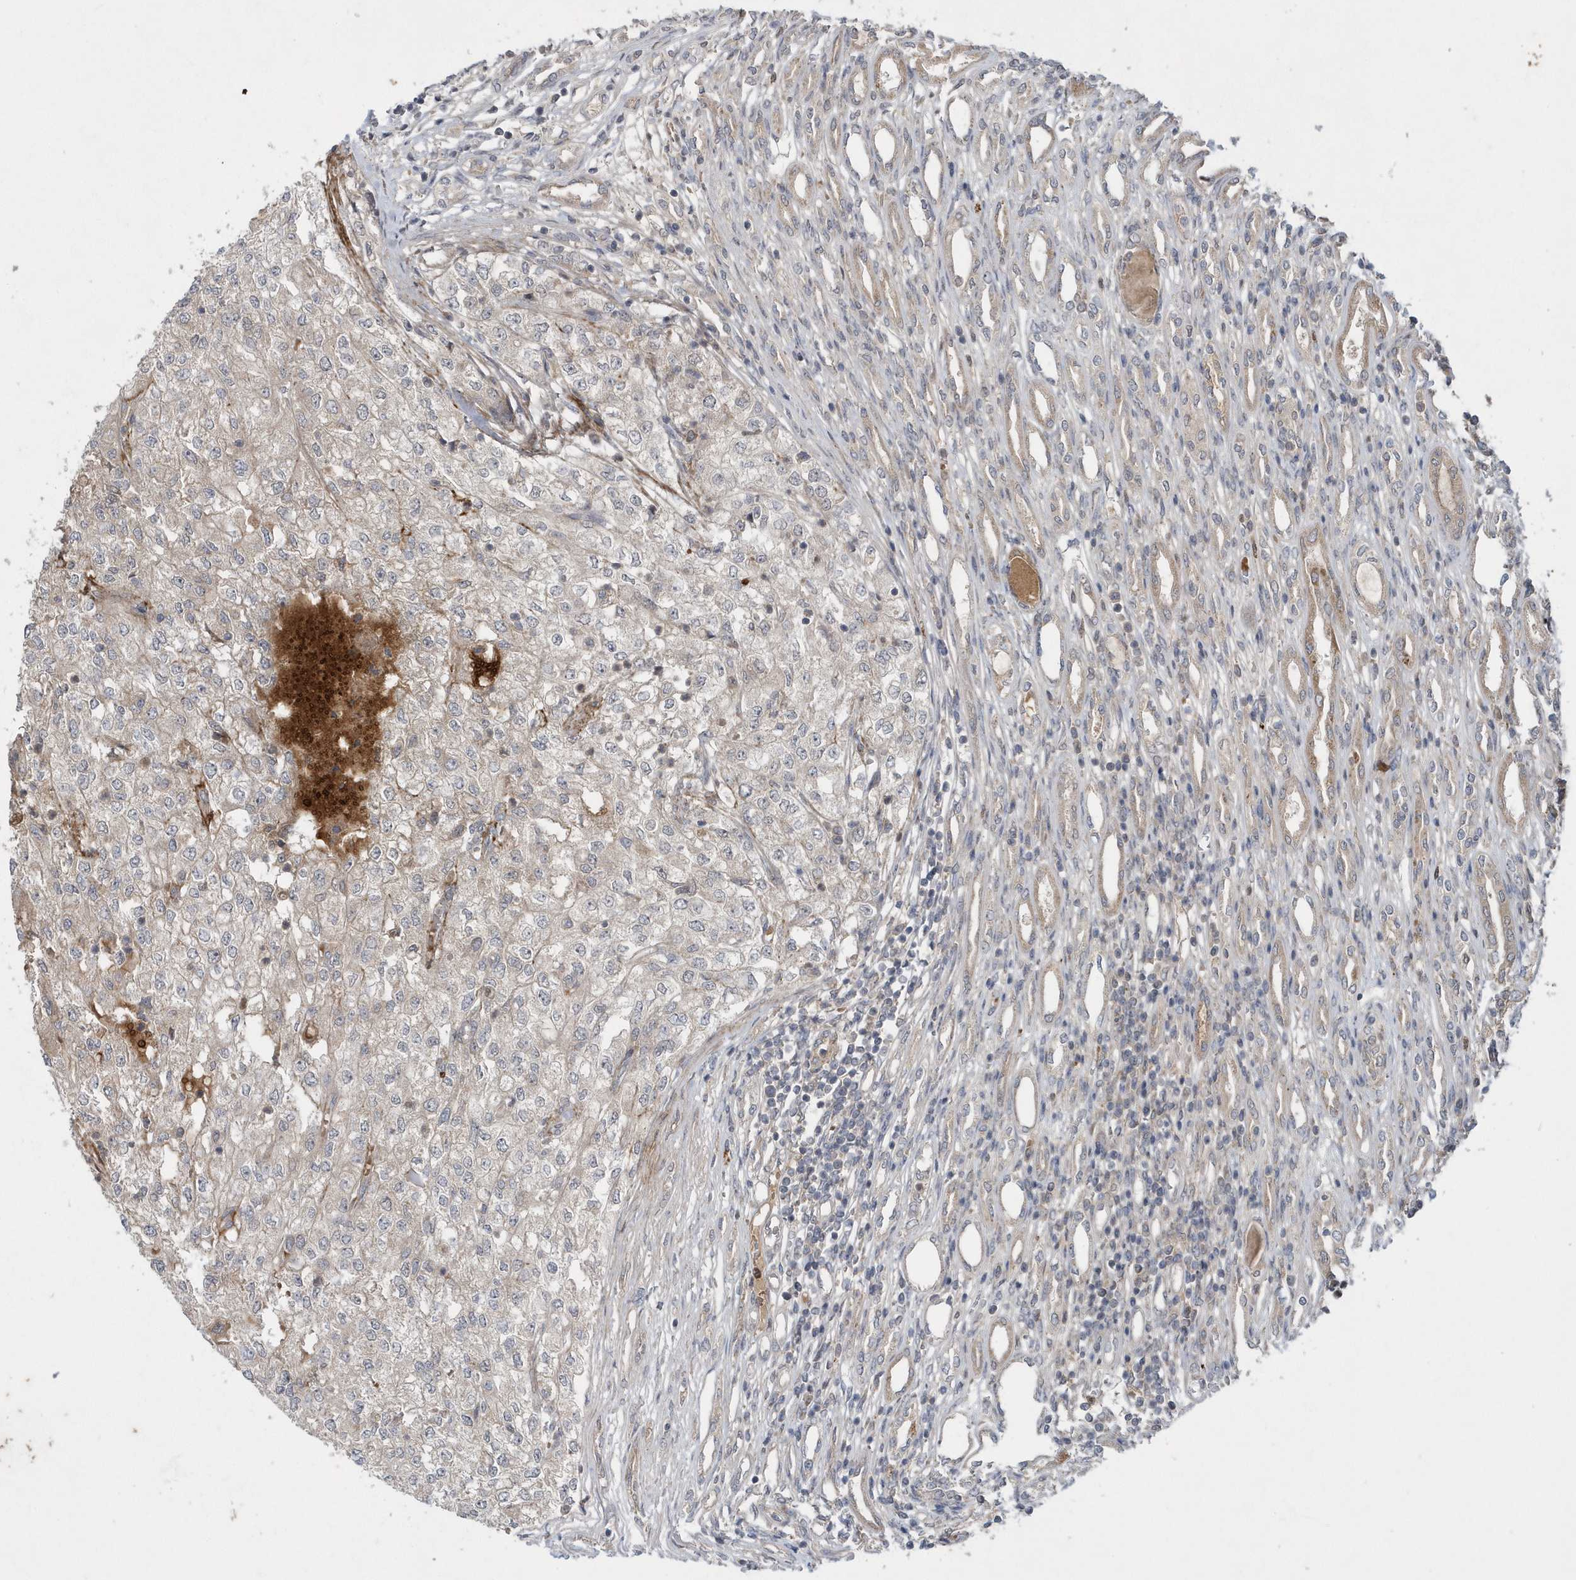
{"staining": {"intensity": "negative", "quantity": "none", "location": "none"}, "tissue": "renal cancer", "cell_type": "Tumor cells", "image_type": "cancer", "snomed": [{"axis": "morphology", "description": "Adenocarcinoma, NOS"}, {"axis": "topography", "description": "Kidney"}], "caption": "An immunohistochemistry (IHC) photomicrograph of renal adenocarcinoma is shown. There is no staining in tumor cells of renal adenocarcinoma.", "gene": "HMGCS1", "patient": {"sex": "female", "age": 54}}